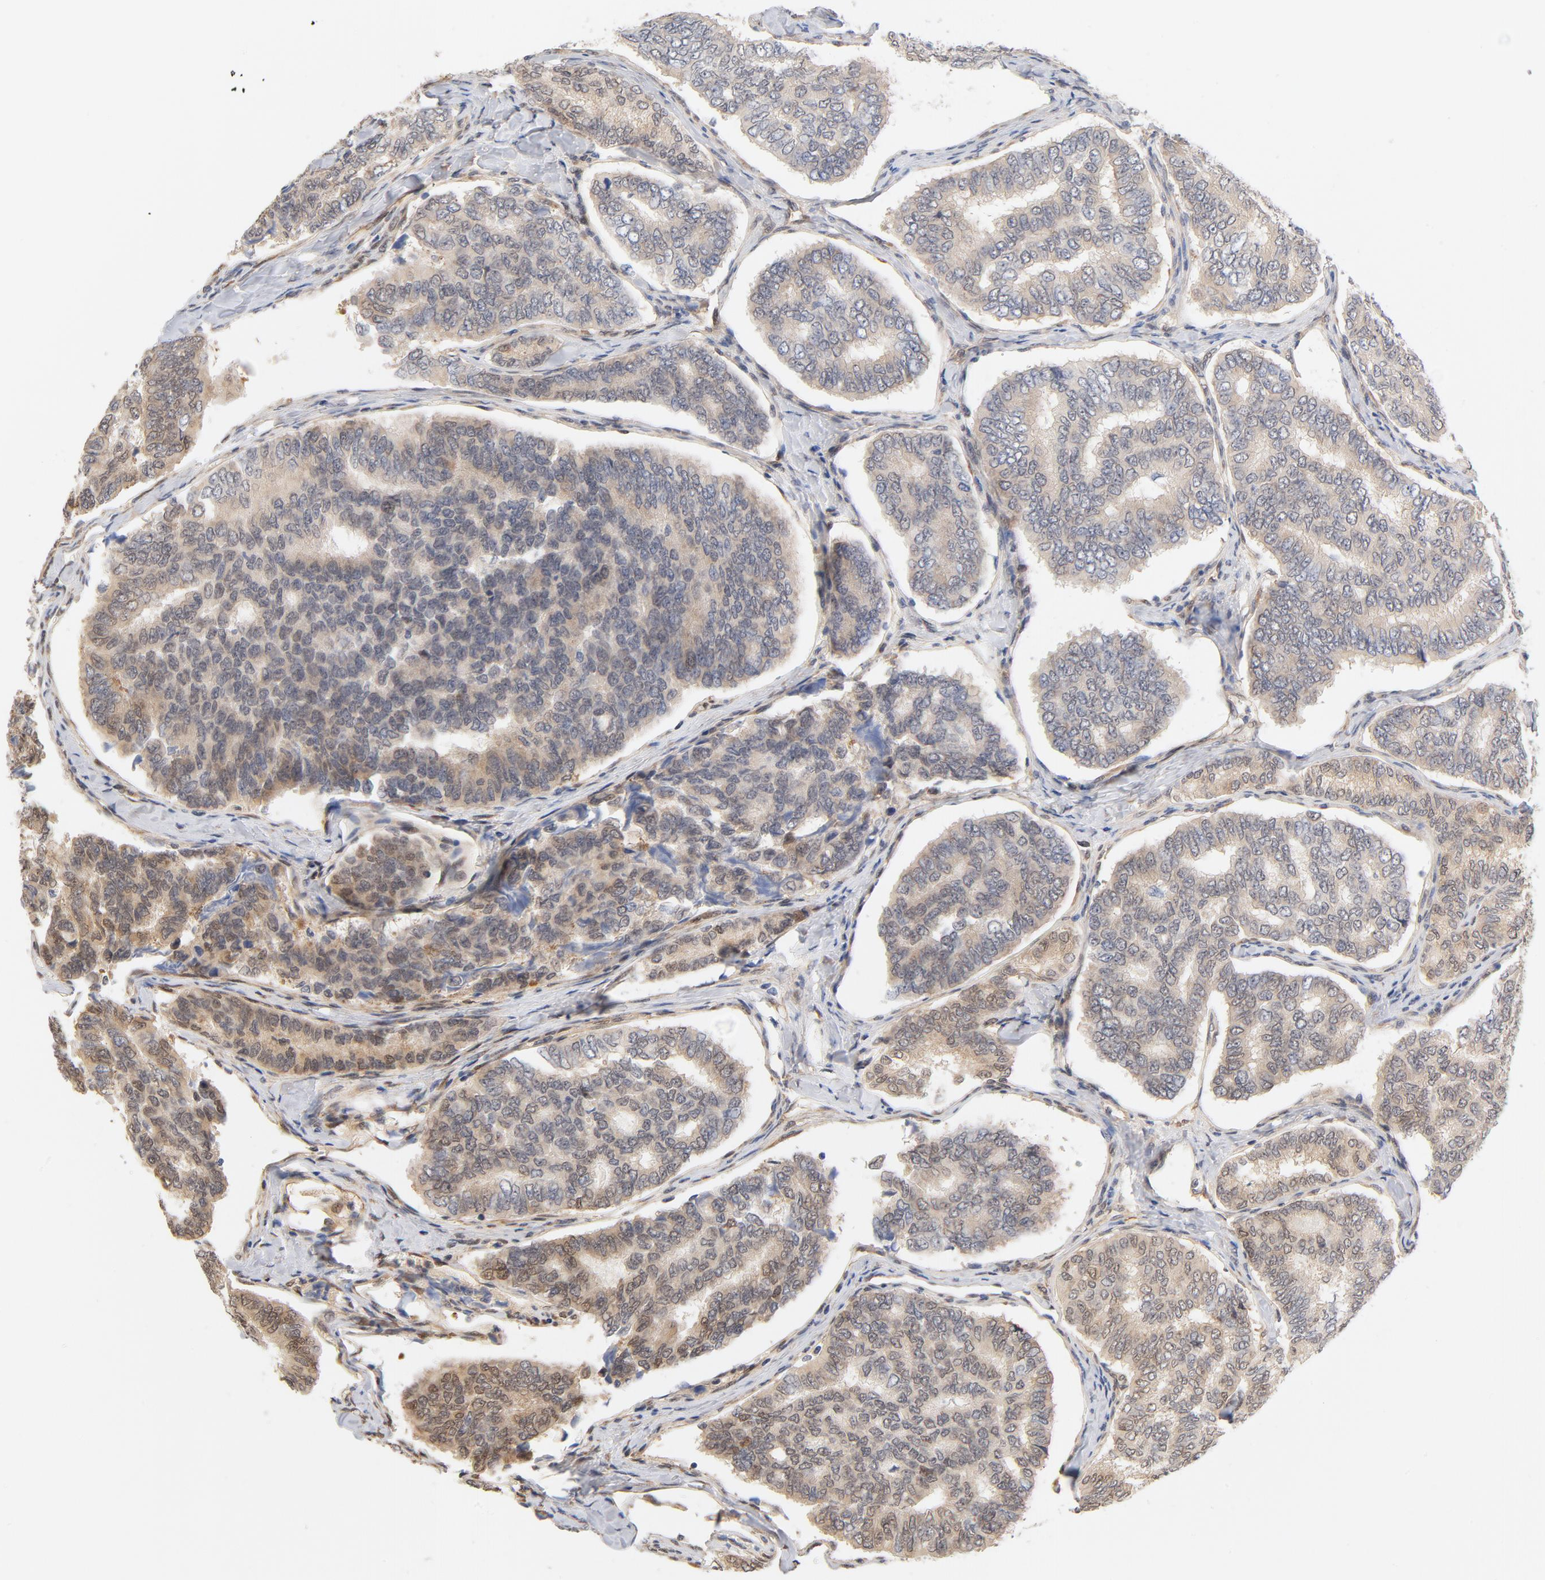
{"staining": {"intensity": "moderate", "quantity": ">75%", "location": "cytoplasmic/membranous,nuclear"}, "tissue": "thyroid cancer", "cell_type": "Tumor cells", "image_type": "cancer", "snomed": [{"axis": "morphology", "description": "Papillary adenocarcinoma, NOS"}, {"axis": "topography", "description": "Thyroid gland"}], "caption": "There is medium levels of moderate cytoplasmic/membranous and nuclear staining in tumor cells of thyroid cancer (papillary adenocarcinoma), as demonstrated by immunohistochemical staining (brown color).", "gene": "EIF4E", "patient": {"sex": "female", "age": 35}}